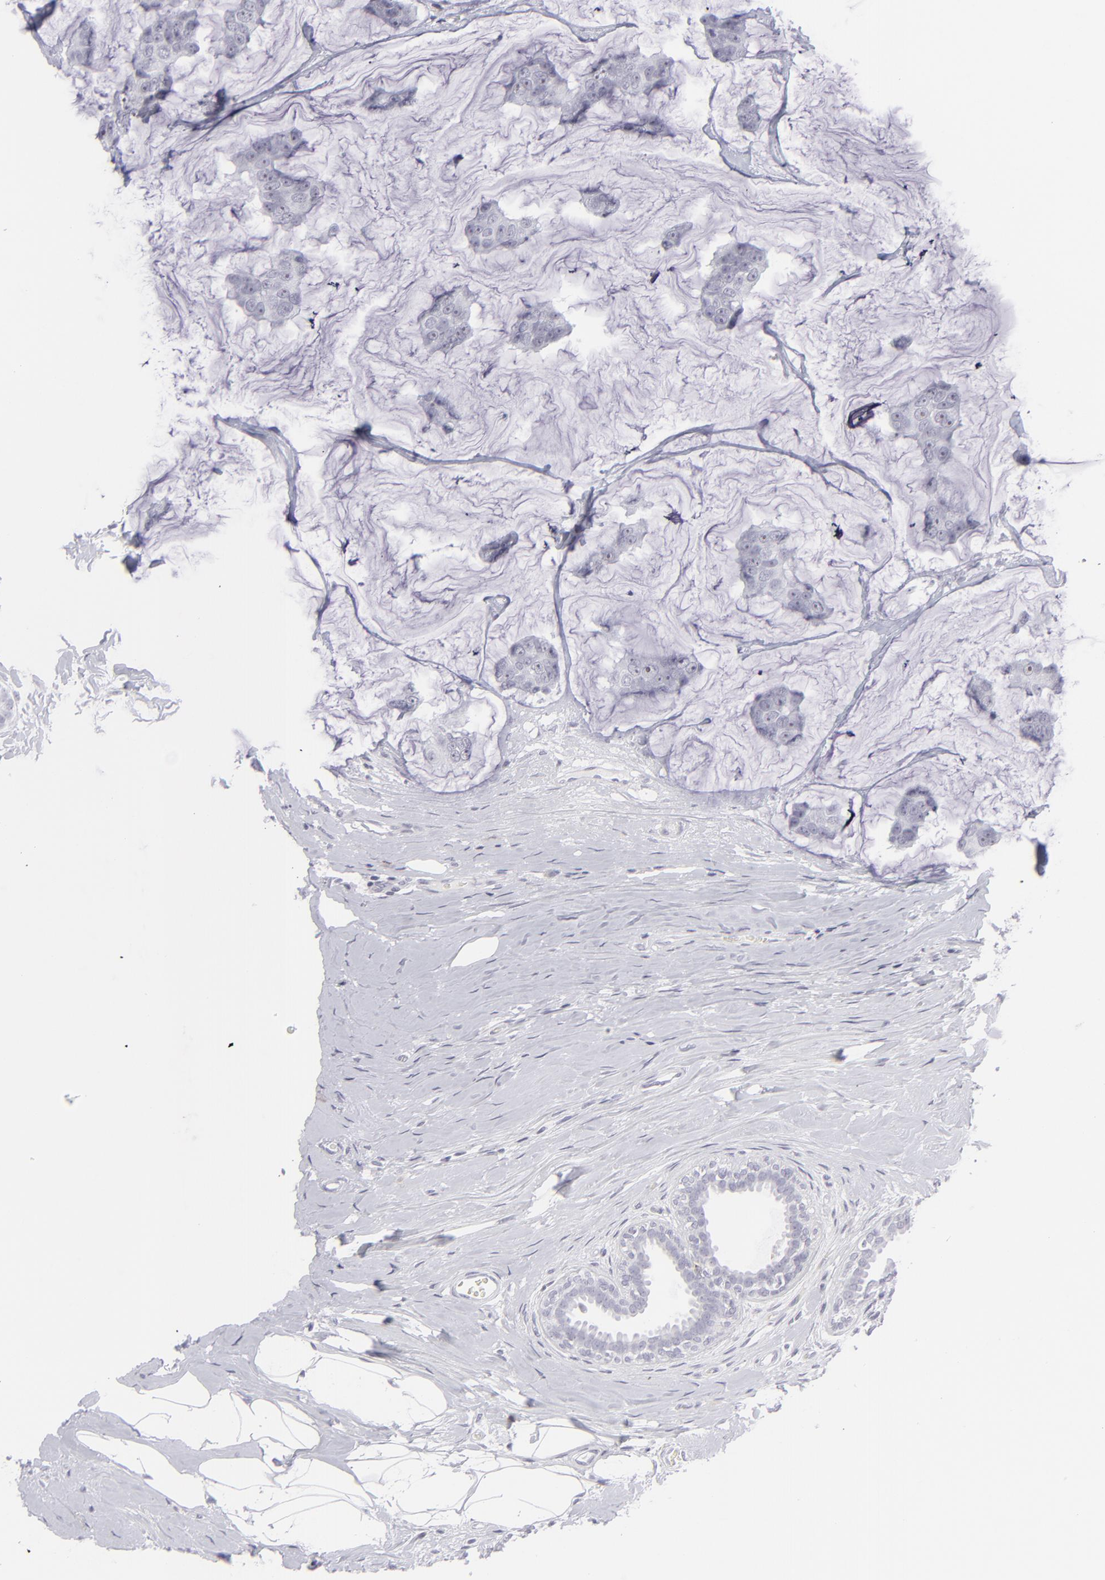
{"staining": {"intensity": "negative", "quantity": "none", "location": "none"}, "tissue": "breast cancer", "cell_type": "Tumor cells", "image_type": "cancer", "snomed": [{"axis": "morphology", "description": "Normal tissue, NOS"}, {"axis": "morphology", "description": "Duct carcinoma"}, {"axis": "topography", "description": "Breast"}], "caption": "This micrograph is of breast invasive ductal carcinoma stained with IHC to label a protein in brown with the nuclei are counter-stained blue. There is no positivity in tumor cells.", "gene": "CD7", "patient": {"sex": "female", "age": 50}}